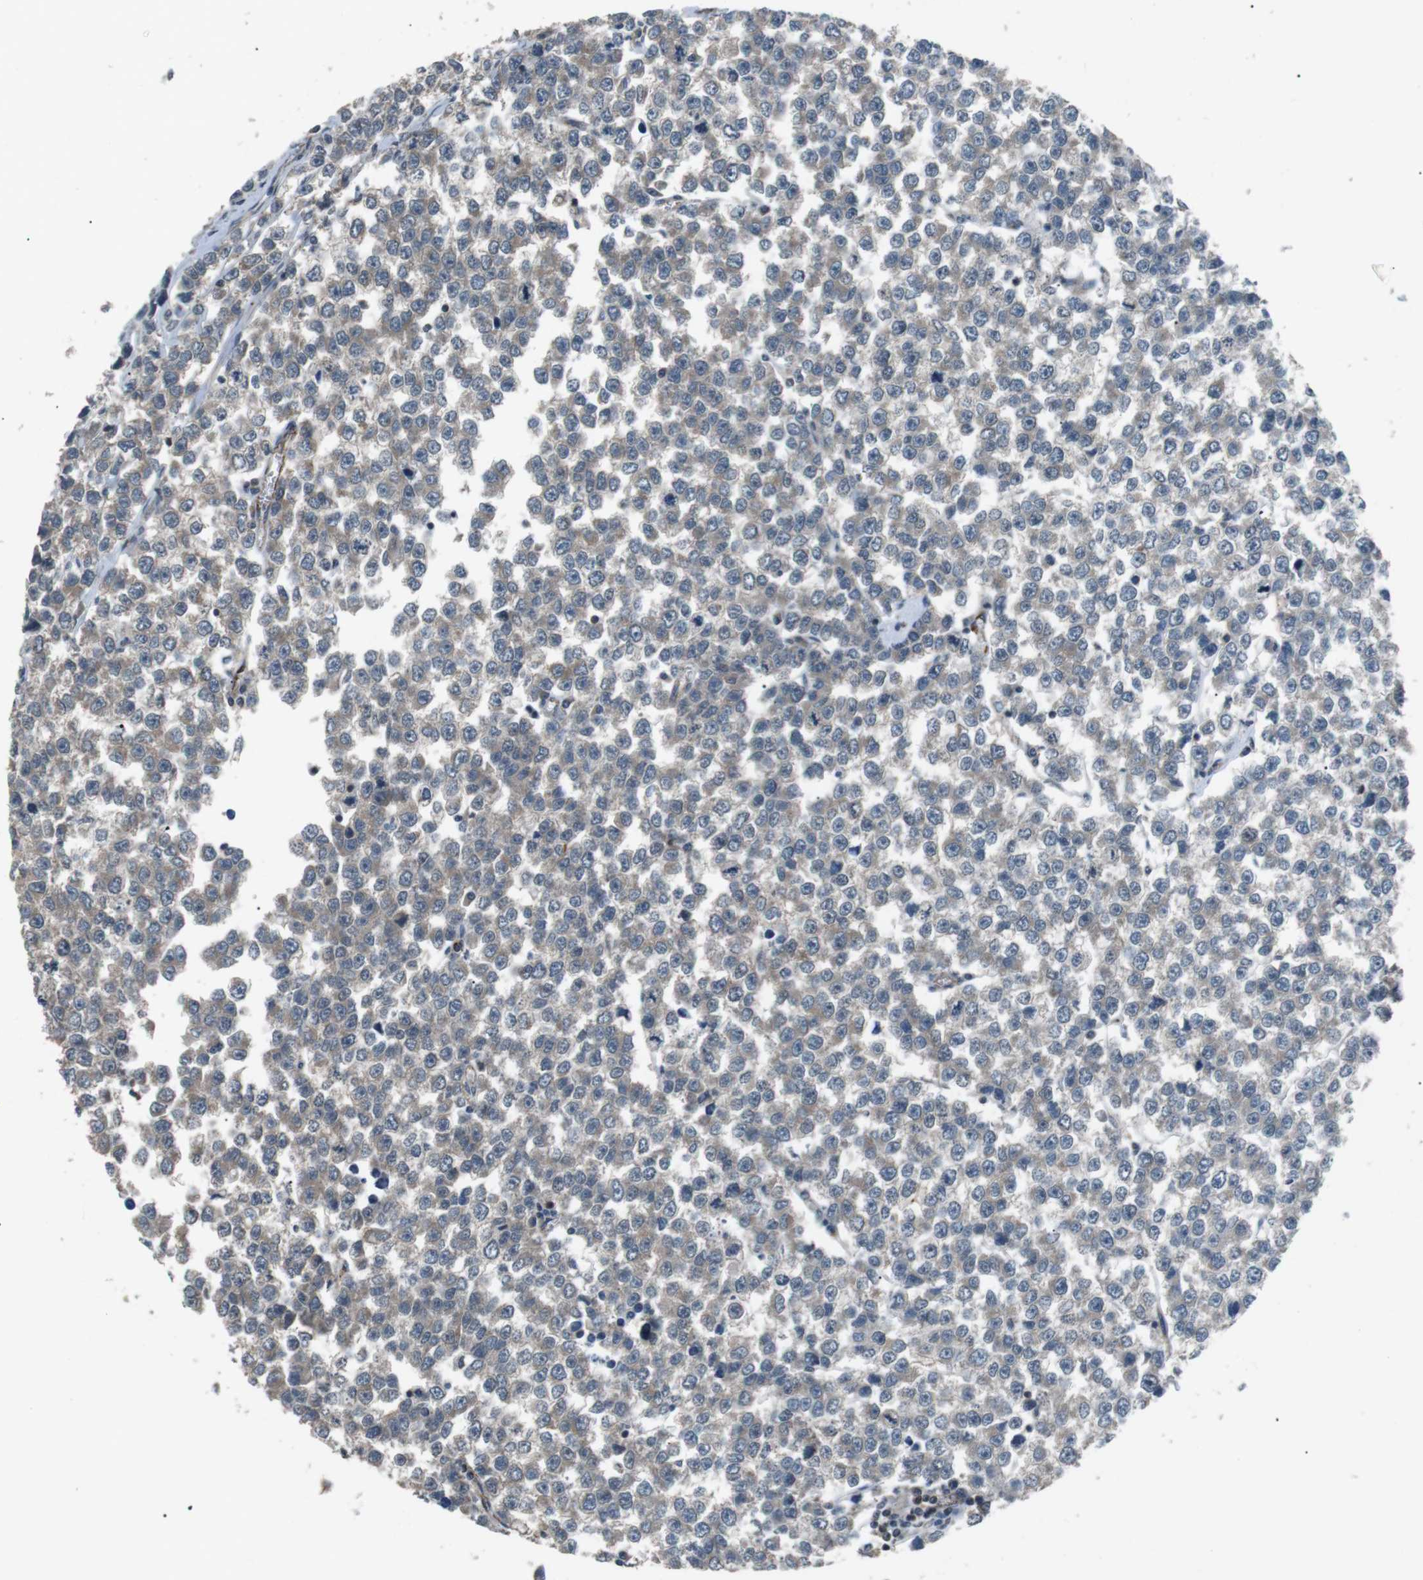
{"staining": {"intensity": "weak", "quantity": "<25%", "location": "cytoplasmic/membranous"}, "tissue": "testis cancer", "cell_type": "Tumor cells", "image_type": "cancer", "snomed": [{"axis": "morphology", "description": "Seminoma, NOS"}, {"axis": "morphology", "description": "Carcinoma, Embryonal, NOS"}, {"axis": "topography", "description": "Testis"}], "caption": "High power microscopy photomicrograph of an immunohistochemistry histopathology image of testis cancer (seminoma), revealing no significant positivity in tumor cells. (Stains: DAB (3,3'-diaminobenzidine) immunohistochemistry (IHC) with hematoxylin counter stain, Microscopy: brightfield microscopy at high magnification).", "gene": "NEK7", "patient": {"sex": "male", "age": 52}}